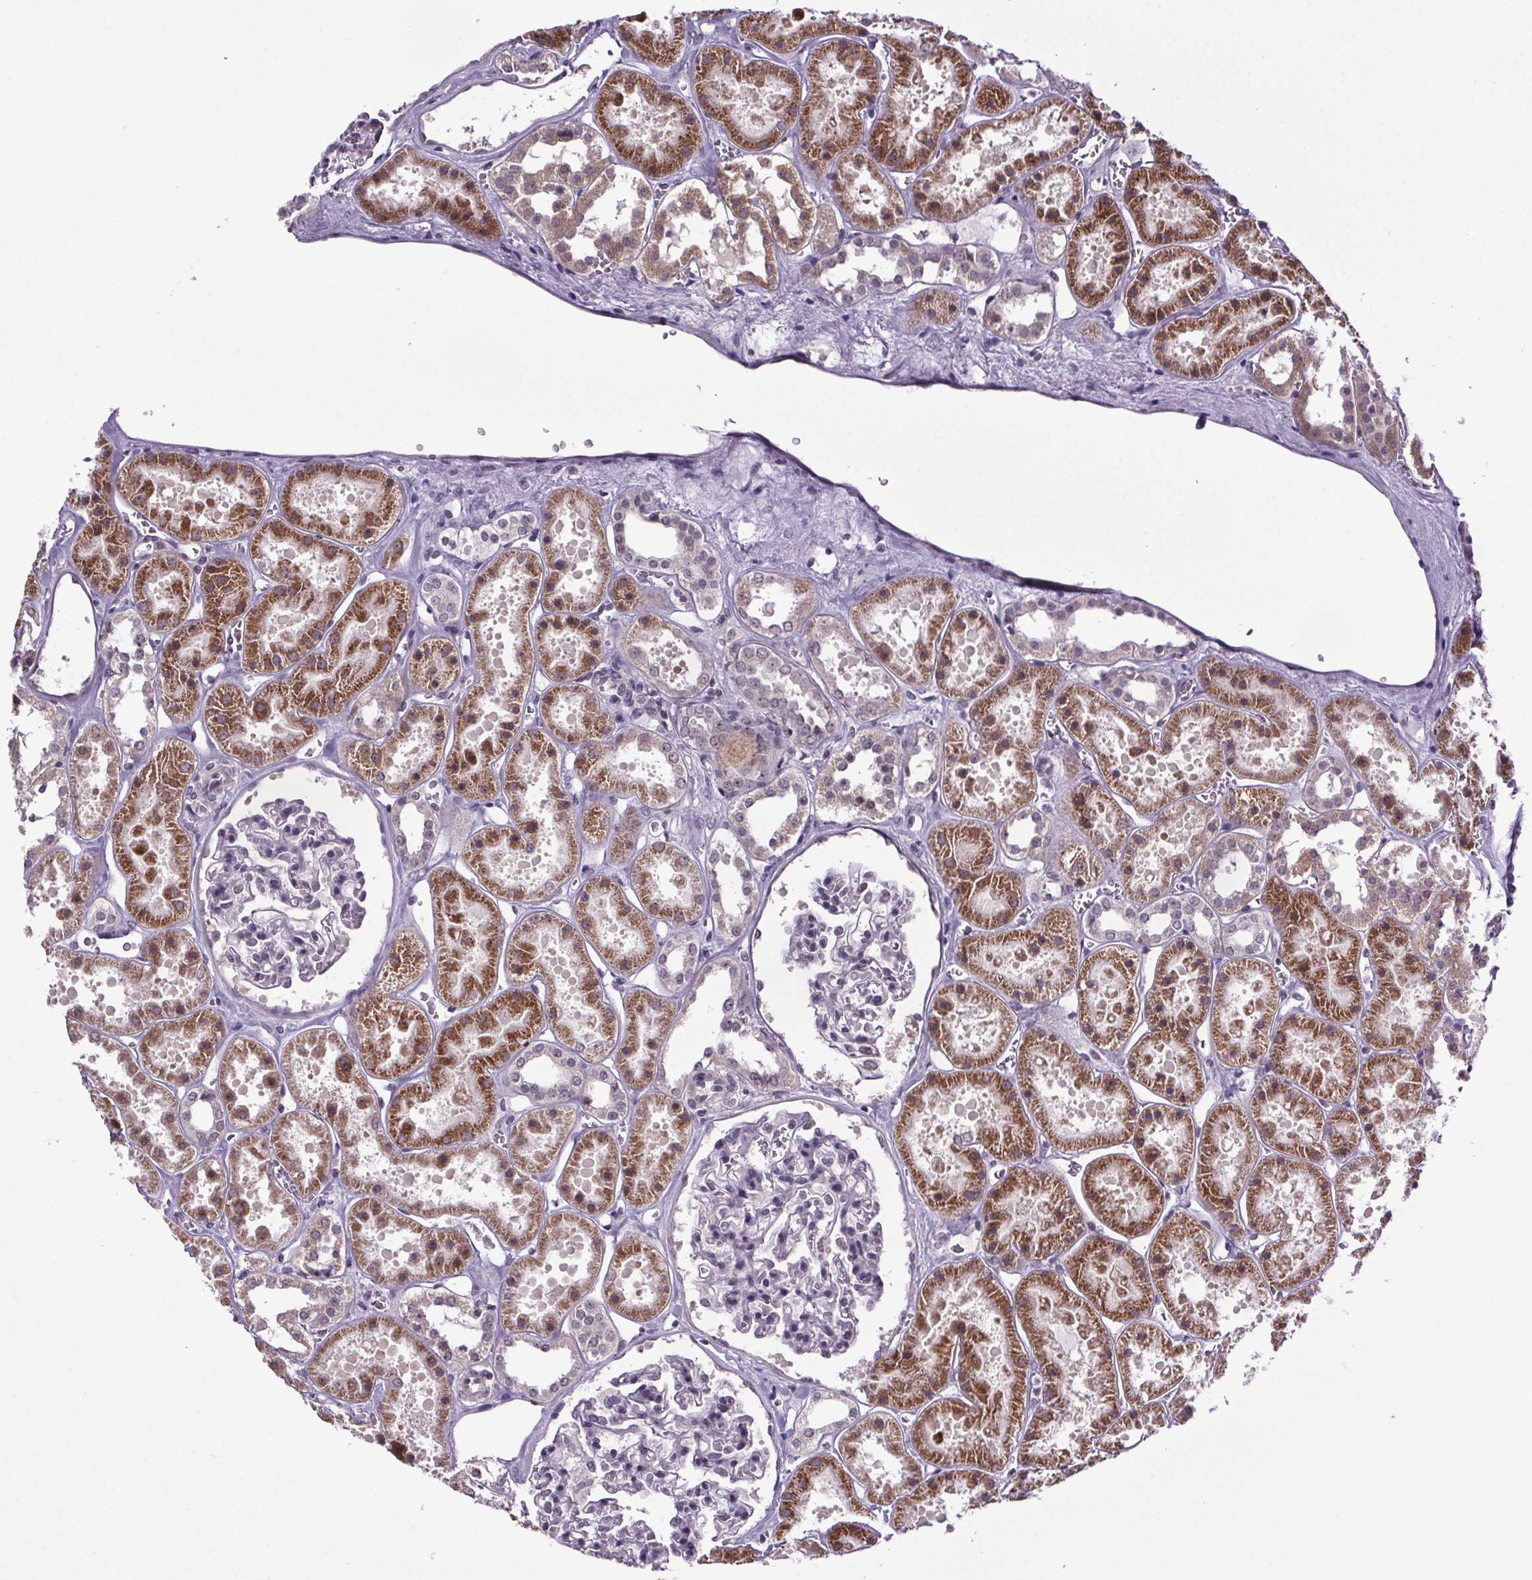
{"staining": {"intensity": "negative", "quantity": "none", "location": "none"}, "tissue": "kidney", "cell_type": "Cells in glomeruli", "image_type": "normal", "snomed": [{"axis": "morphology", "description": "Normal tissue, NOS"}, {"axis": "topography", "description": "Kidney"}], "caption": "High power microscopy image of an immunohistochemistry micrograph of benign kidney, revealing no significant positivity in cells in glomeruli.", "gene": "ATMIN", "patient": {"sex": "female", "age": 41}}